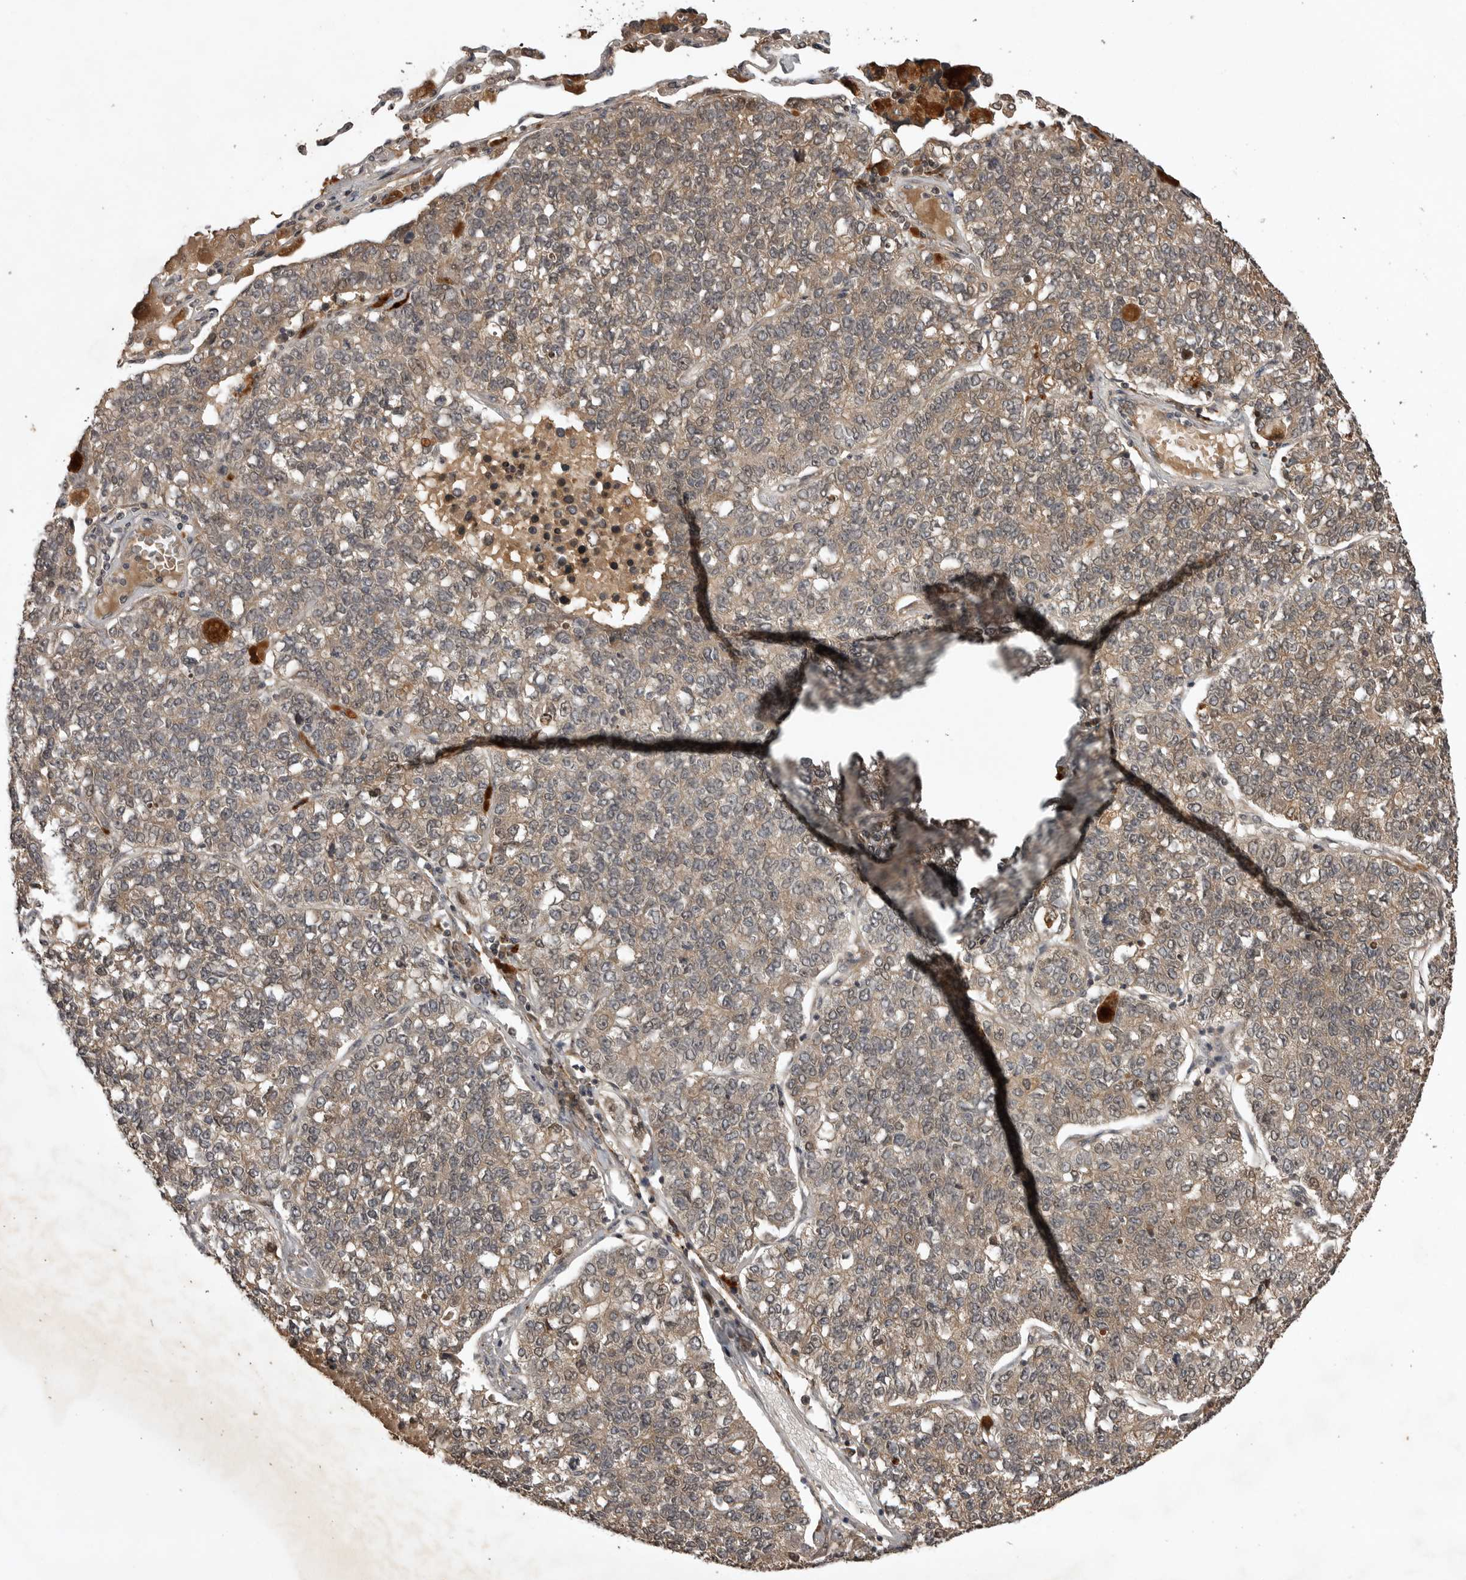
{"staining": {"intensity": "weak", "quantity": ">75%", "location": "cytoplasmic/membranous"}, "tissue": "lung cancer", "cell_type": "Tumor cells", "image_type": "cancer", "snomed": [{"axis": "morphology", "description": "Adenocarcinoma, NOS"}, {"axis": "topography", "description": "Lung"}], "caption": "Lung adenocarcinoma stained with a brown dye demonstrates weak cytoplasmic/membranous positive expression in approximately >75% of tumor cells.", "gene": "AKAP7", "patient": {"sex": "male", "age": 49}}